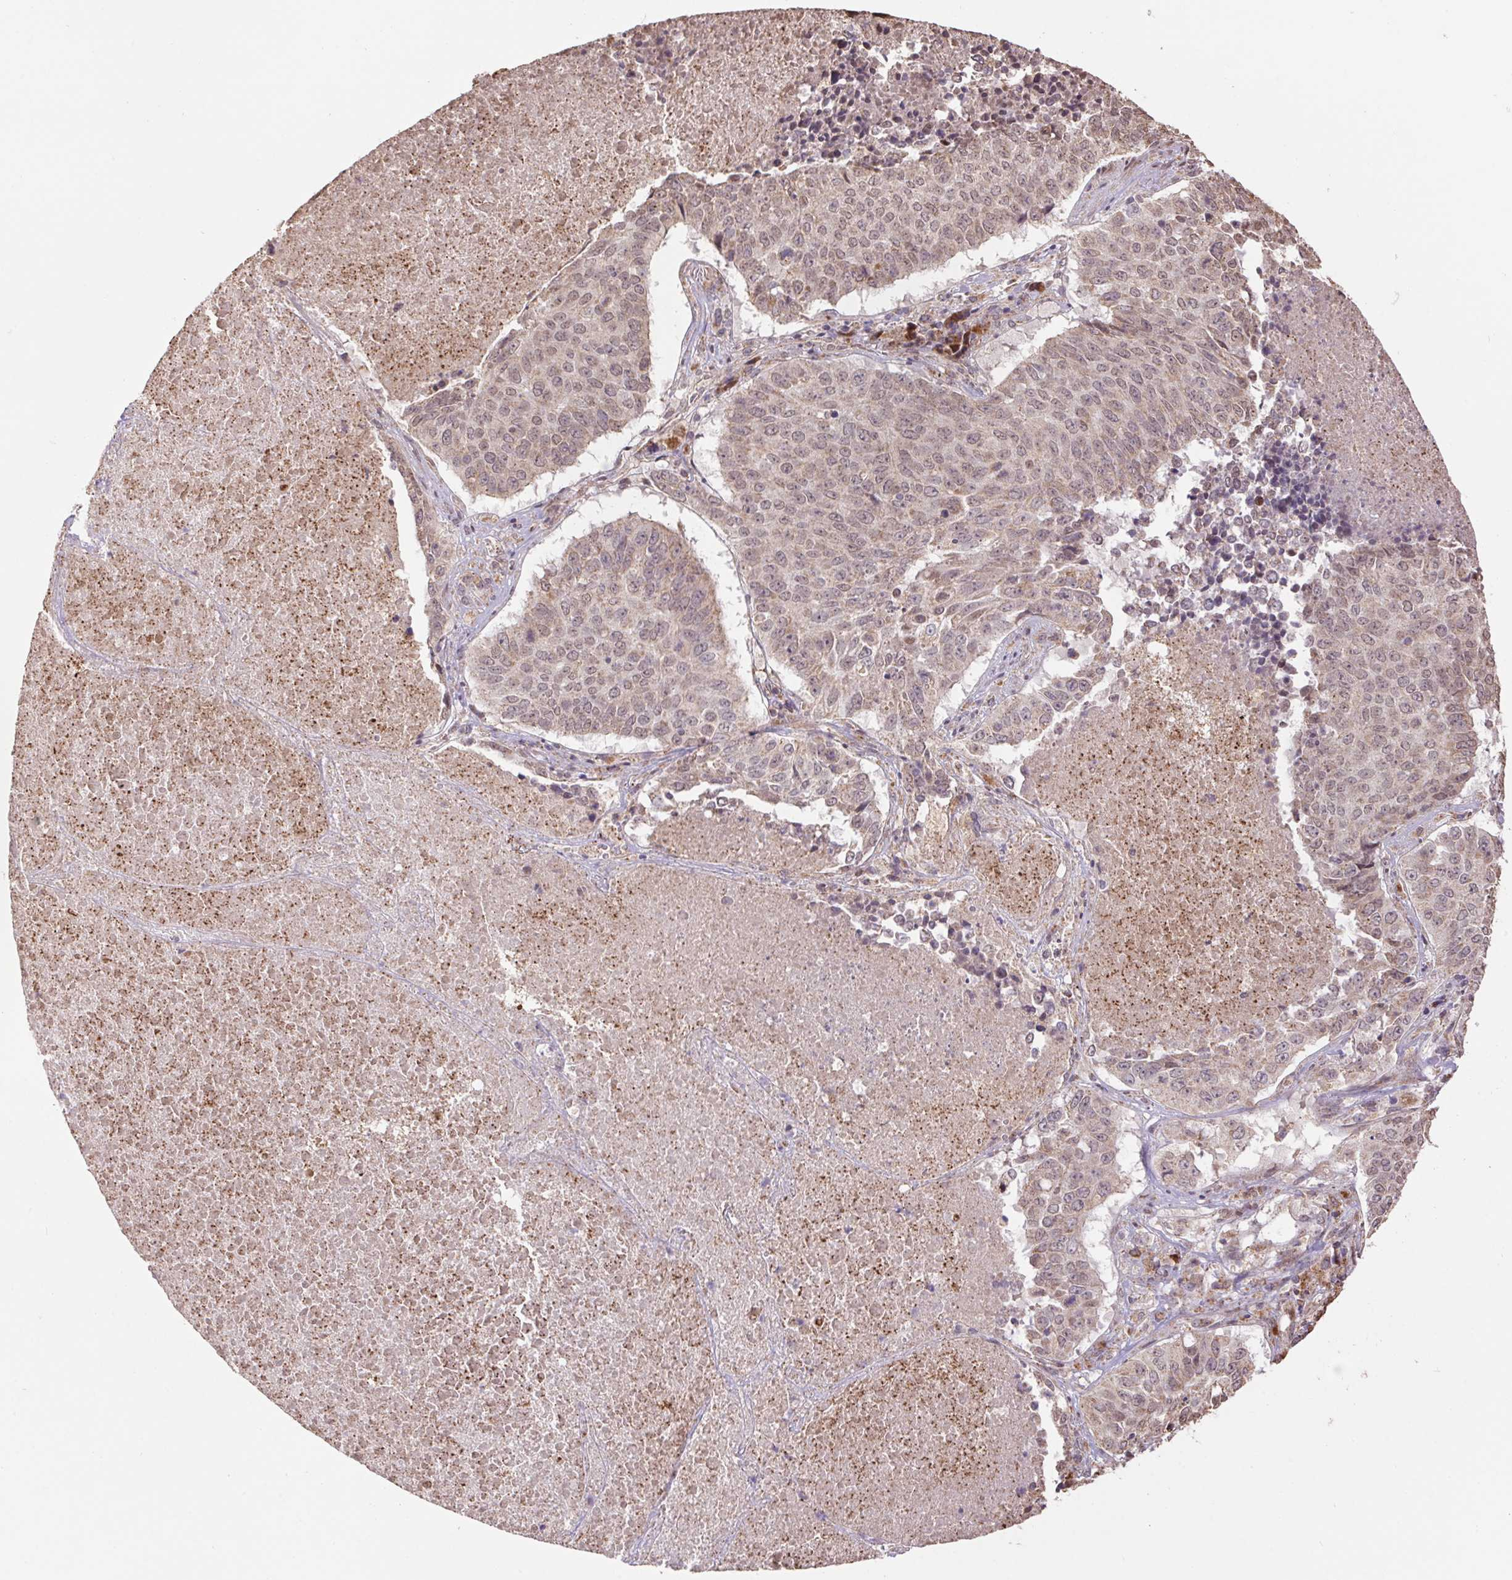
{"staining": {"intensity": "weak", "quantity": "25%-75%", "location": "cytoplasmic/membranous"}, "tissue": "lung cancer", "cell_type": "Tumor cells", "image_type": "cancer", "snomed": [{"axis": "morphology", "description": "Normal tissue, NOS"}, {"axis": "morphology", "description": "Squamous cell carcinoma, NOS"}, {"axis": "topography", "description": "Bronchus"}, {"axis": "topography", "description": "Lung"}], "caption": "Brown immunohistochemical staining in human squamous cell carcinoma (lung) displays weak cytoplasmic/membranous staining in about 25%-75% of tumor cells.", "gene": "PDHA1", "patient": {"sex": "male", "age": 64}}